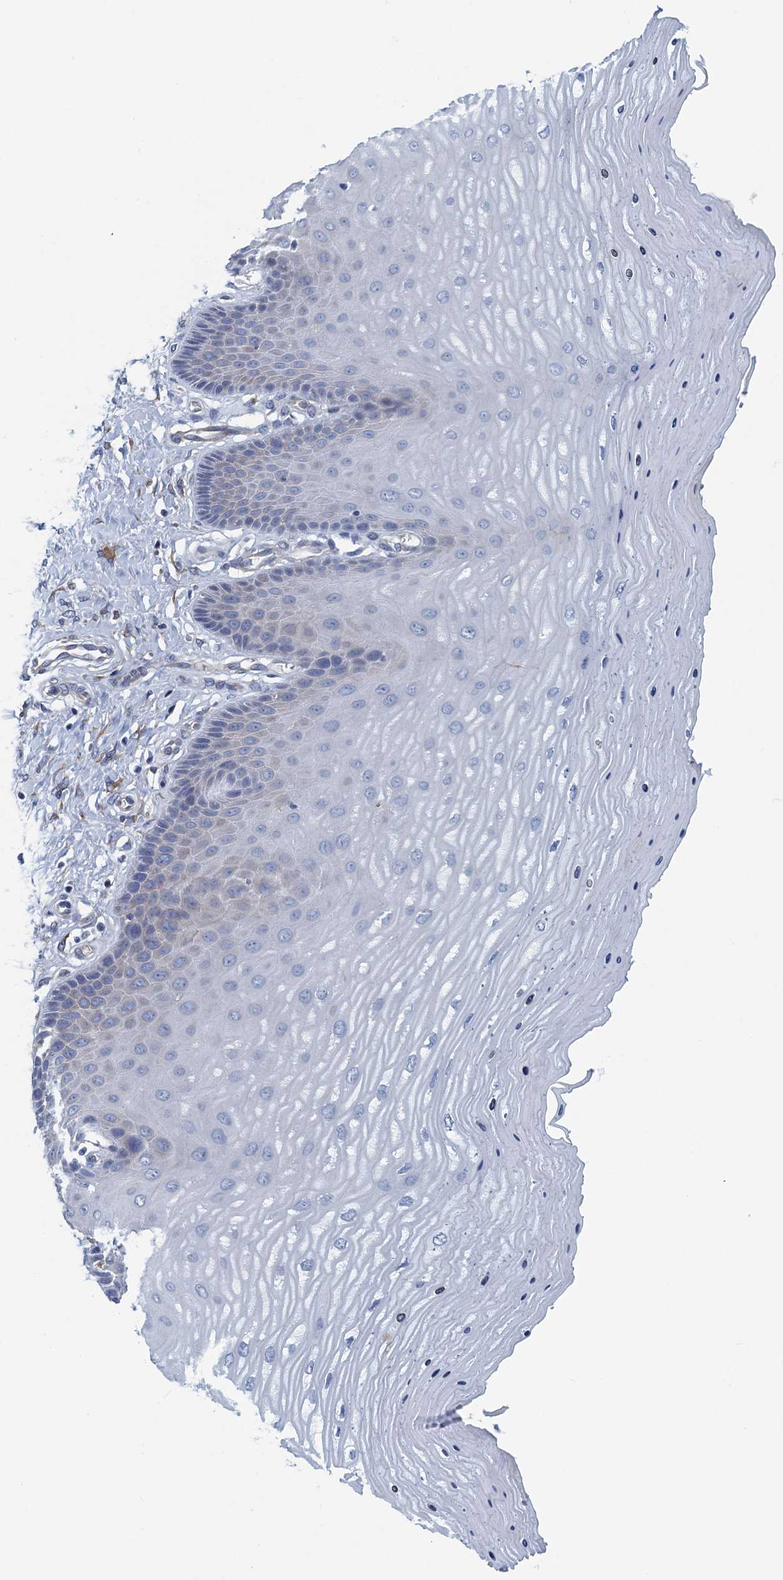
{"staining": {"intensity": "negative", "quantity": "none", "location": "none"}, "tissue": "cervix", "cell_type": "Squamous epithelial cells", "image_type": "normal", "snomed": [{"axis": "morphology", "description": "Normal tissue, NOS"}, {"axis": "topography", "description": "Cervix"}], "caption": "Photomicrograph shows no significant protein expression in squamous epithelial cells of normal cervix. Nuclei are stained in blue.", "gene": "MYDGF", "patient": {"sex": "female", "age": 55}}